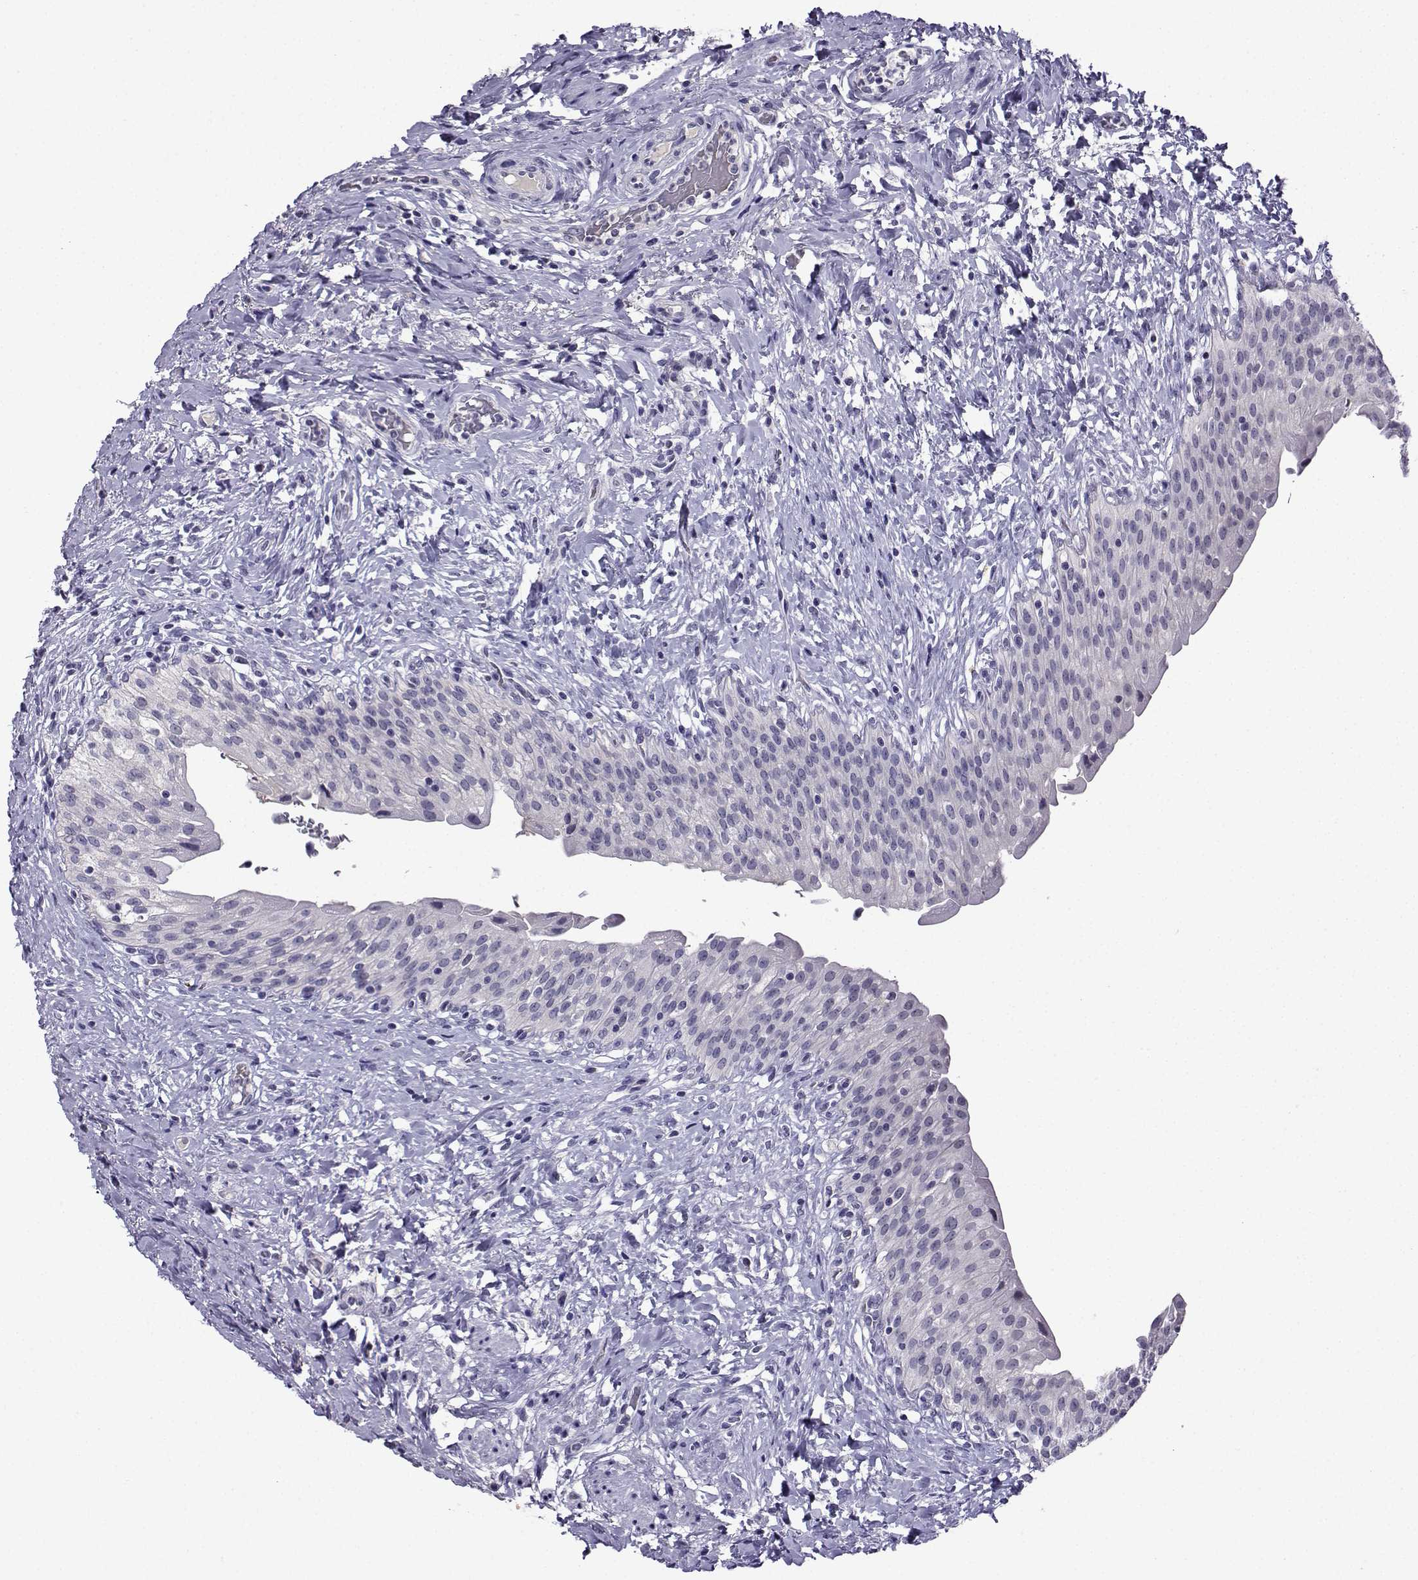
{"staining": {"intensity": "negative", "quantity": "none", "location": "none"}, "tissue": "urinary bladder", "cell_type": "Urothelial cells", "image_type": "normal", "snomed": [{"axis": "morphology", "description": "Normal tissue, NOS"}, {"axis": "morphology", "description": "Inflammation, NOS"}, {"axis": "topography", "description": "Urinary bladder"}], "caption": "The photomicrograph shows no staining of urothelial cells in benign urinary bladder.", "gene": "LRFN2", "patient": {"sex": "male", "age": 64}}